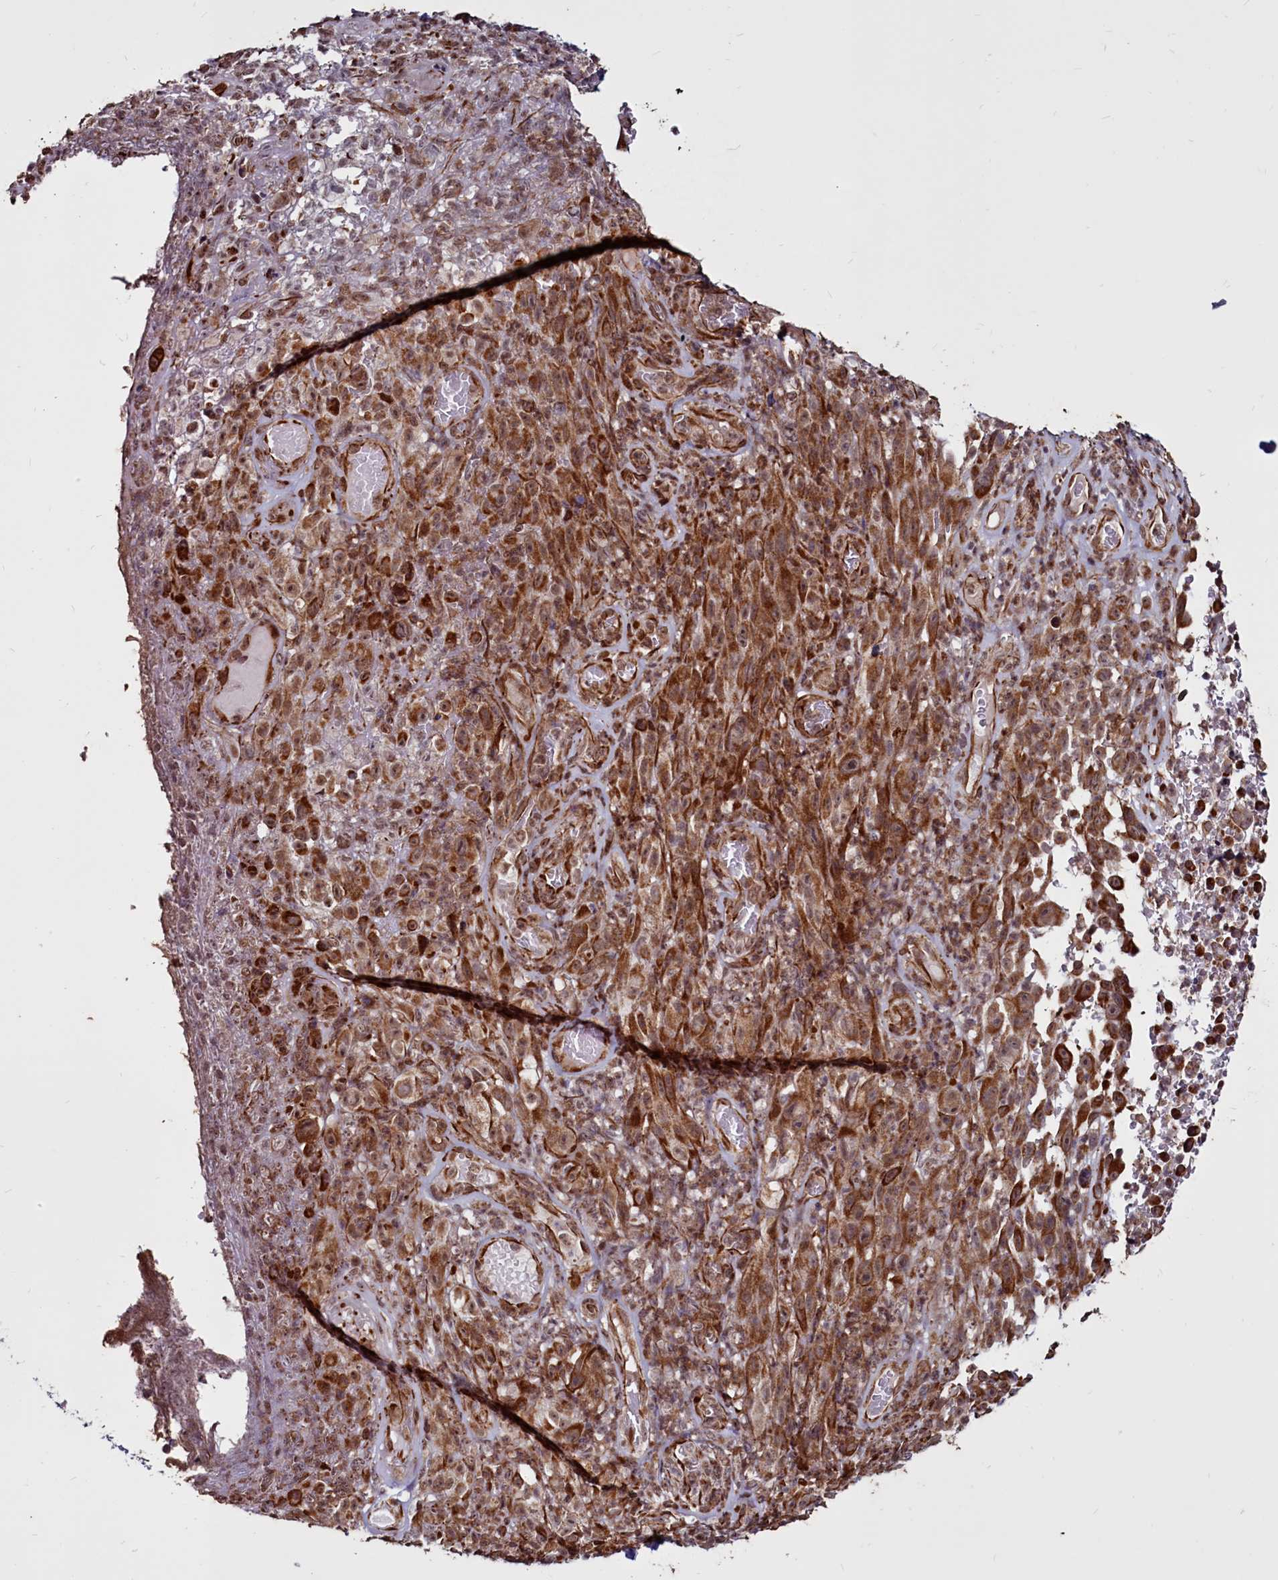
{"staining": {"intensity": "moderate", "quantity": ">75%", "location": "cytoplasmic/membranous,nuclear"}, "tissue": "melanoma", "cell_type": "Tumor cells", "image_type": "cancer", "snomed": [{"axis": "morphology", "description": "Malignant melanoma, NOS"}, {"axis": "topography", "description": "Skin"}], "caption": "Immunohistochemistry (IHC) staining of melanoma, which shows medium levels of moderate cytoplasmic/membranous and nuclear positivity in about >75% of tumor cells indicating moderate cytoplasmic/membranous and nuclear protein staining. The staining was performed using DAB (3,3'-diaminobenzidine) (brown) for protein detection and nuclei were counterstained in hematoxylin (blue).", "gene": "CLK3", "patient": {"sex": "female", "age": 82}}